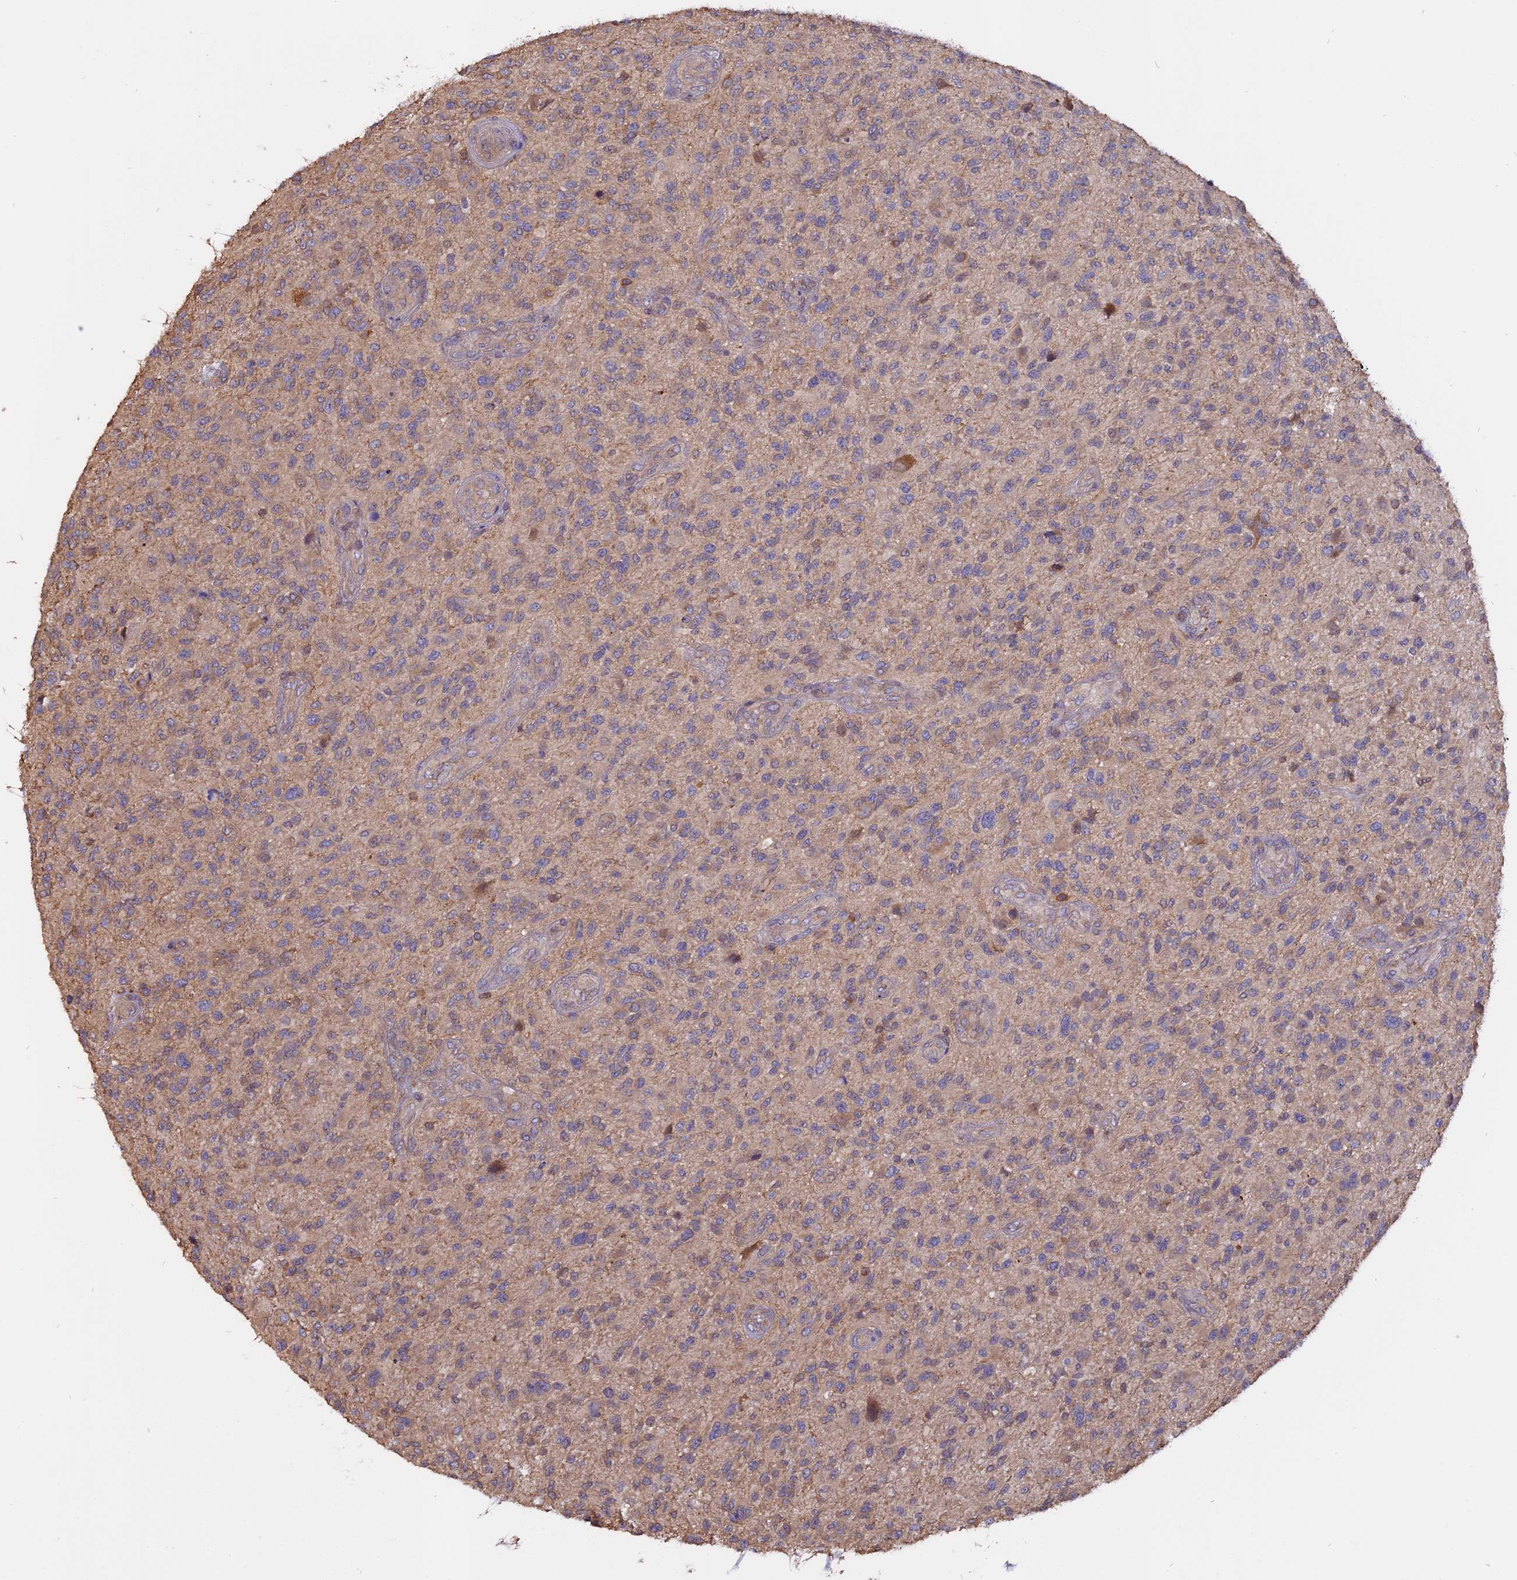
{"staining": {"intensity": "weak", "quantity": ">75%", "location": "cytoplasmic/membranous"}, "tissue": "glioma", "cell_type": "Tumor cells", "image_type": "cancer", "snomed": [{"axis": "morphology", "description": "Glioma, malignant, High grade"}, {"axis": "topography", "description": "Brain"}], "caption": "IHC image of human glioma stained for a protein (brown), which exhibits low levels of weak cytoplasmic/membranous expression in about >75% of tumor cells.", "gene": "CARMIL2", "patient": {"sex": "male", "age": 47}}